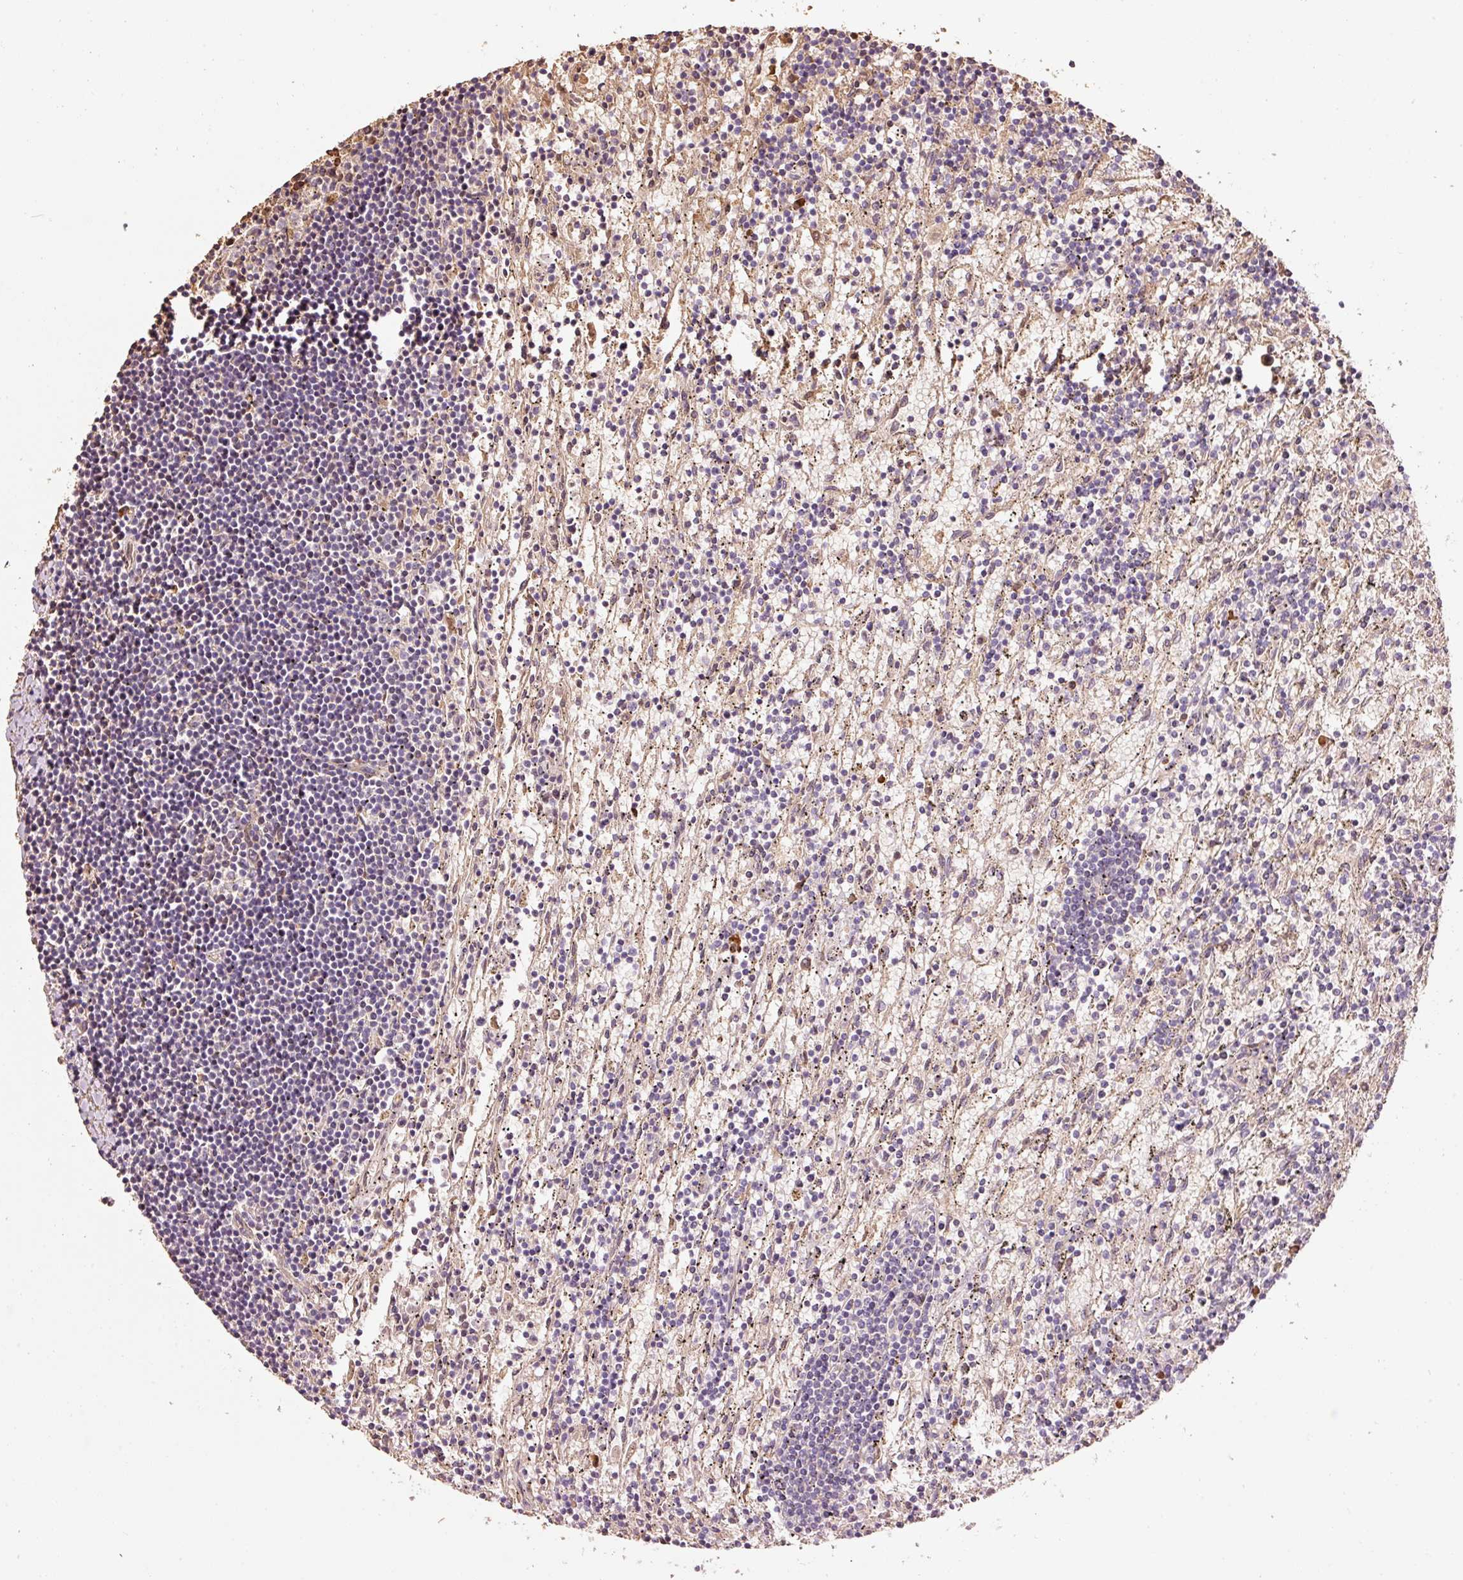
{"staining": {"intensity": "negative", "quantity": "none", "location": "none"}, "tissue": "lymphoma", "cell_type": "Tumor cells", "image_type": "cancer", "snomed": [{"axis": "morphology", "description": "Malignant lymphoma, non-Hodgkin's type, Low grade"}, {"axis": "topography", "description": "Spleen"}], "caption": "Immunohistochemistry image of neoplastic tissue: human malignant lymphoma, non-Hodgkin's type (low-grade) stained with DAB demonstrates no significant protein expression in tumor cells.", "gene": "EFHC1", "patient": {"sex": "male", "age": 76}}